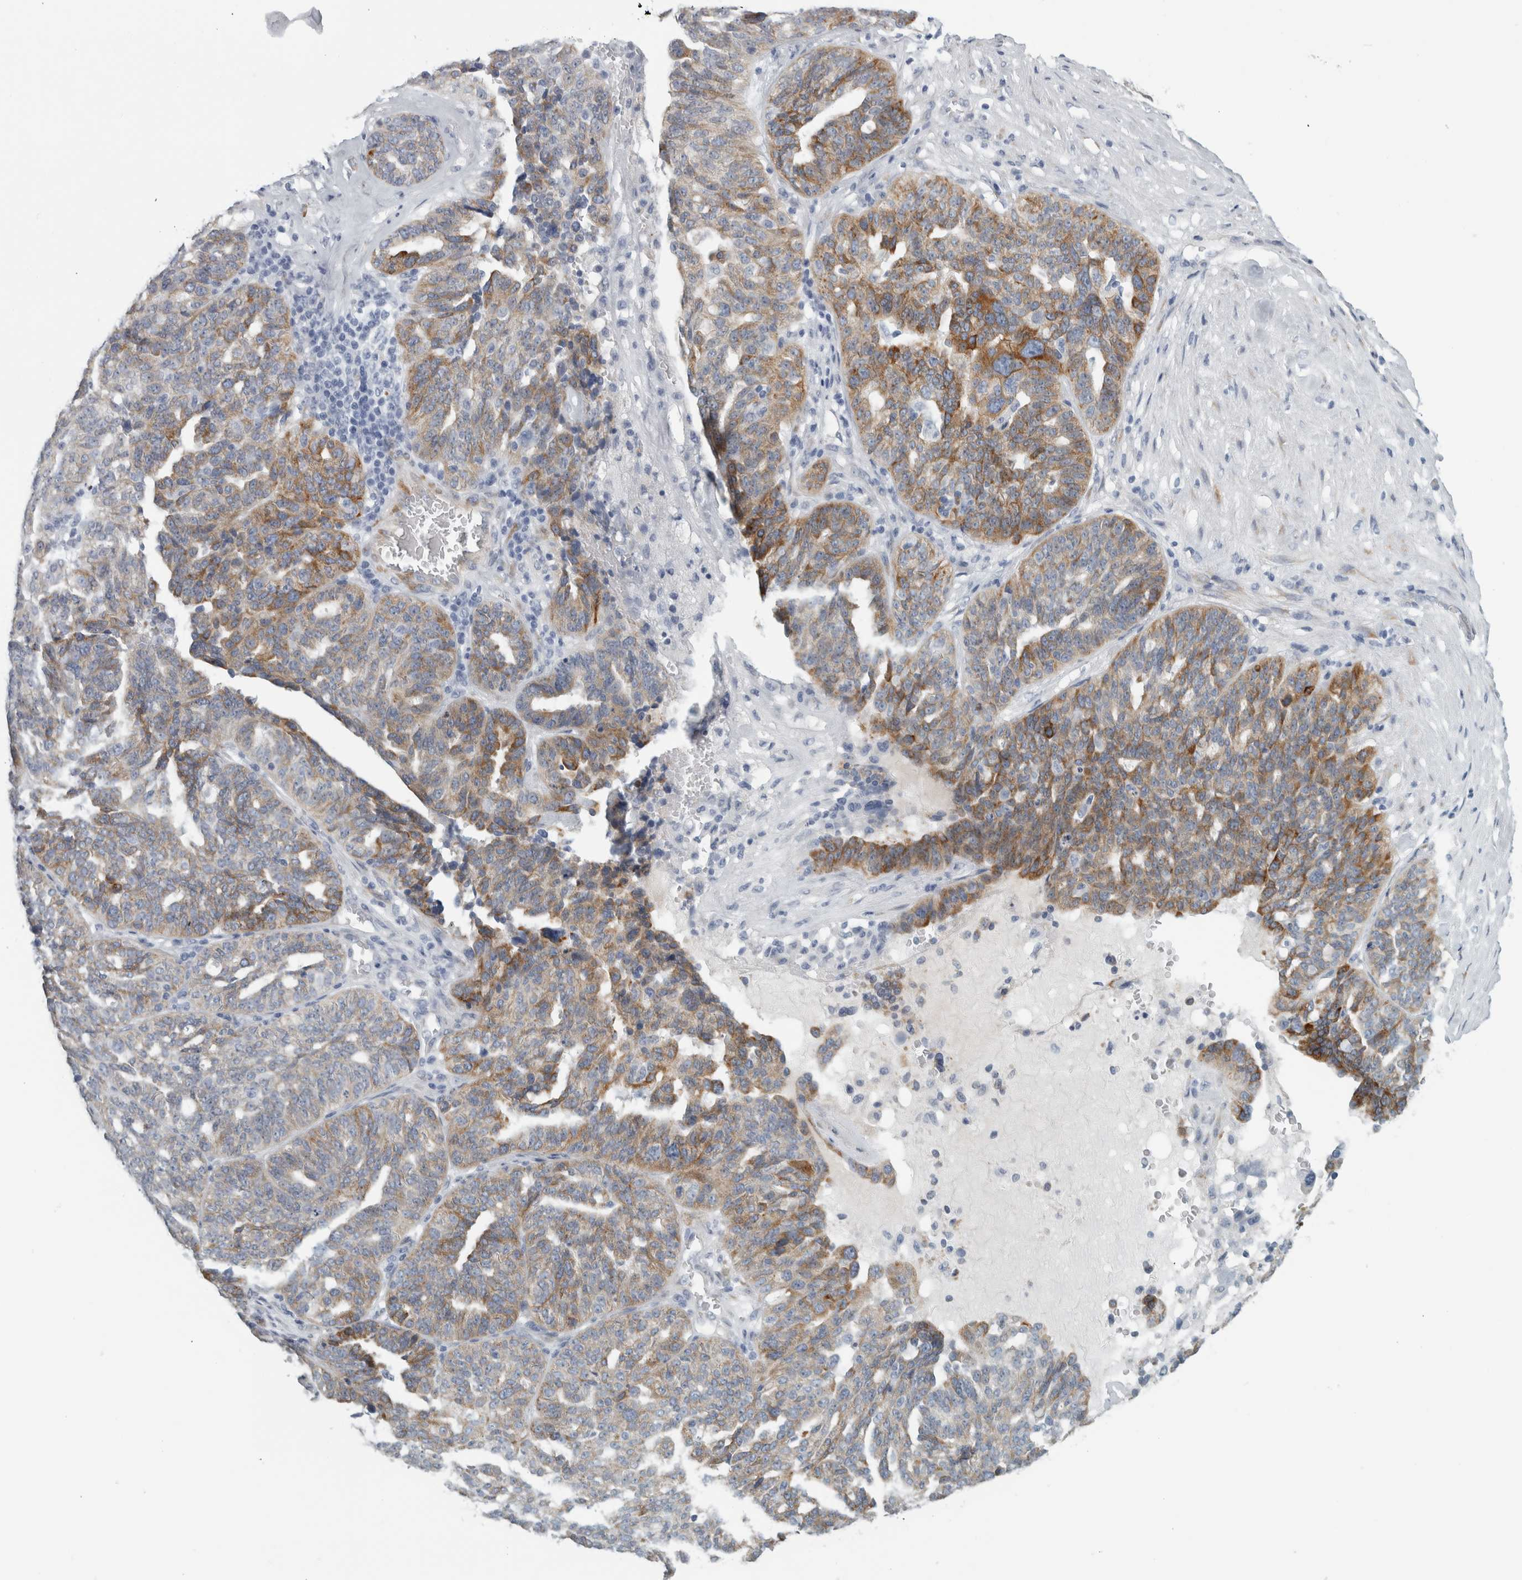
{"staining": {"intensity": "moderate", "quantity": "25%-75%", "location": "cytoplasmic/membranous"}, "tissue": "ovarian cancer", "cell_type": "Tumor cells", "image_type": "cancer", "snomed": [{"axis": "morphology", "description": "Cystadenocarcinoma, serous, NOS"}, {"axis": "topography", "description": "Ovary"}], "caption": "A micrograph of human serous cystadenocarcinoma (ovarian) stained for a protein demonstrates moderate cytoplasmic/membranous brown staining in tumor cells.", "gene": "B3GNT3", "patient": {"sex": "female", "age": 59}}